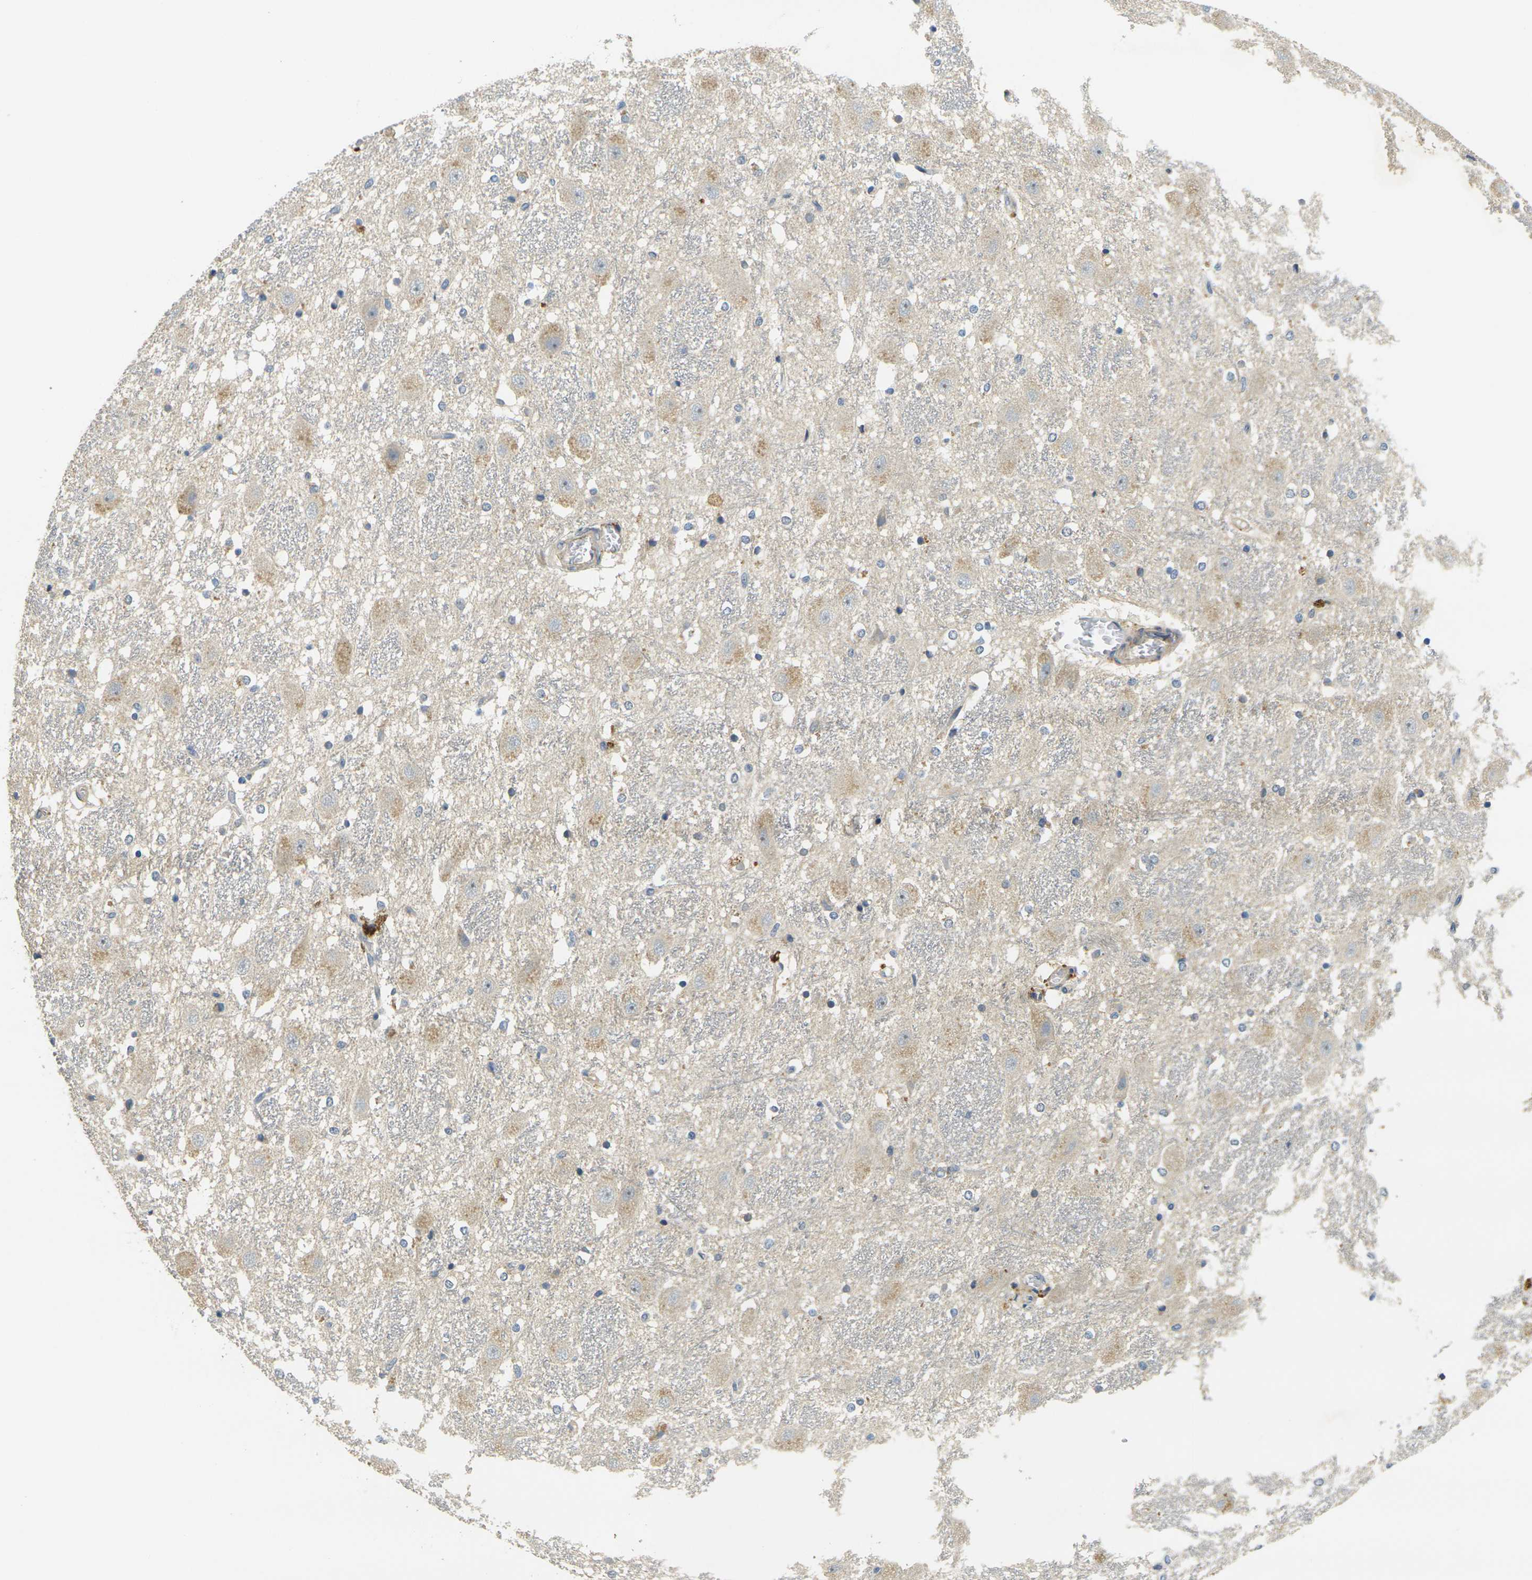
{"staining": {"intensity": "weak", "quantity": "<25%", "location": "cytoplasmic/membranous"}, "tissue": "hippocampus", "cell_type": "Glial cells", "image_type": "normal", "snomed": [{"axis": "morphology", "description": "Normal tissue, NOS"}, {"axis": "topography", "description": "Hippocampus"}], "caption": "Immunohistochemistry (IHC) photomicrograph of benign hippocampus: human hippocampus stained with DAB demonstrates no significant protein expression in glial cells. (DAB (3,3'-diaminobenzidine) immunohistochemistry visualized using brightfield microscopy, high magnification).", "gene": "MINAR2", "patient": {"sex": "female", "age": 19}}